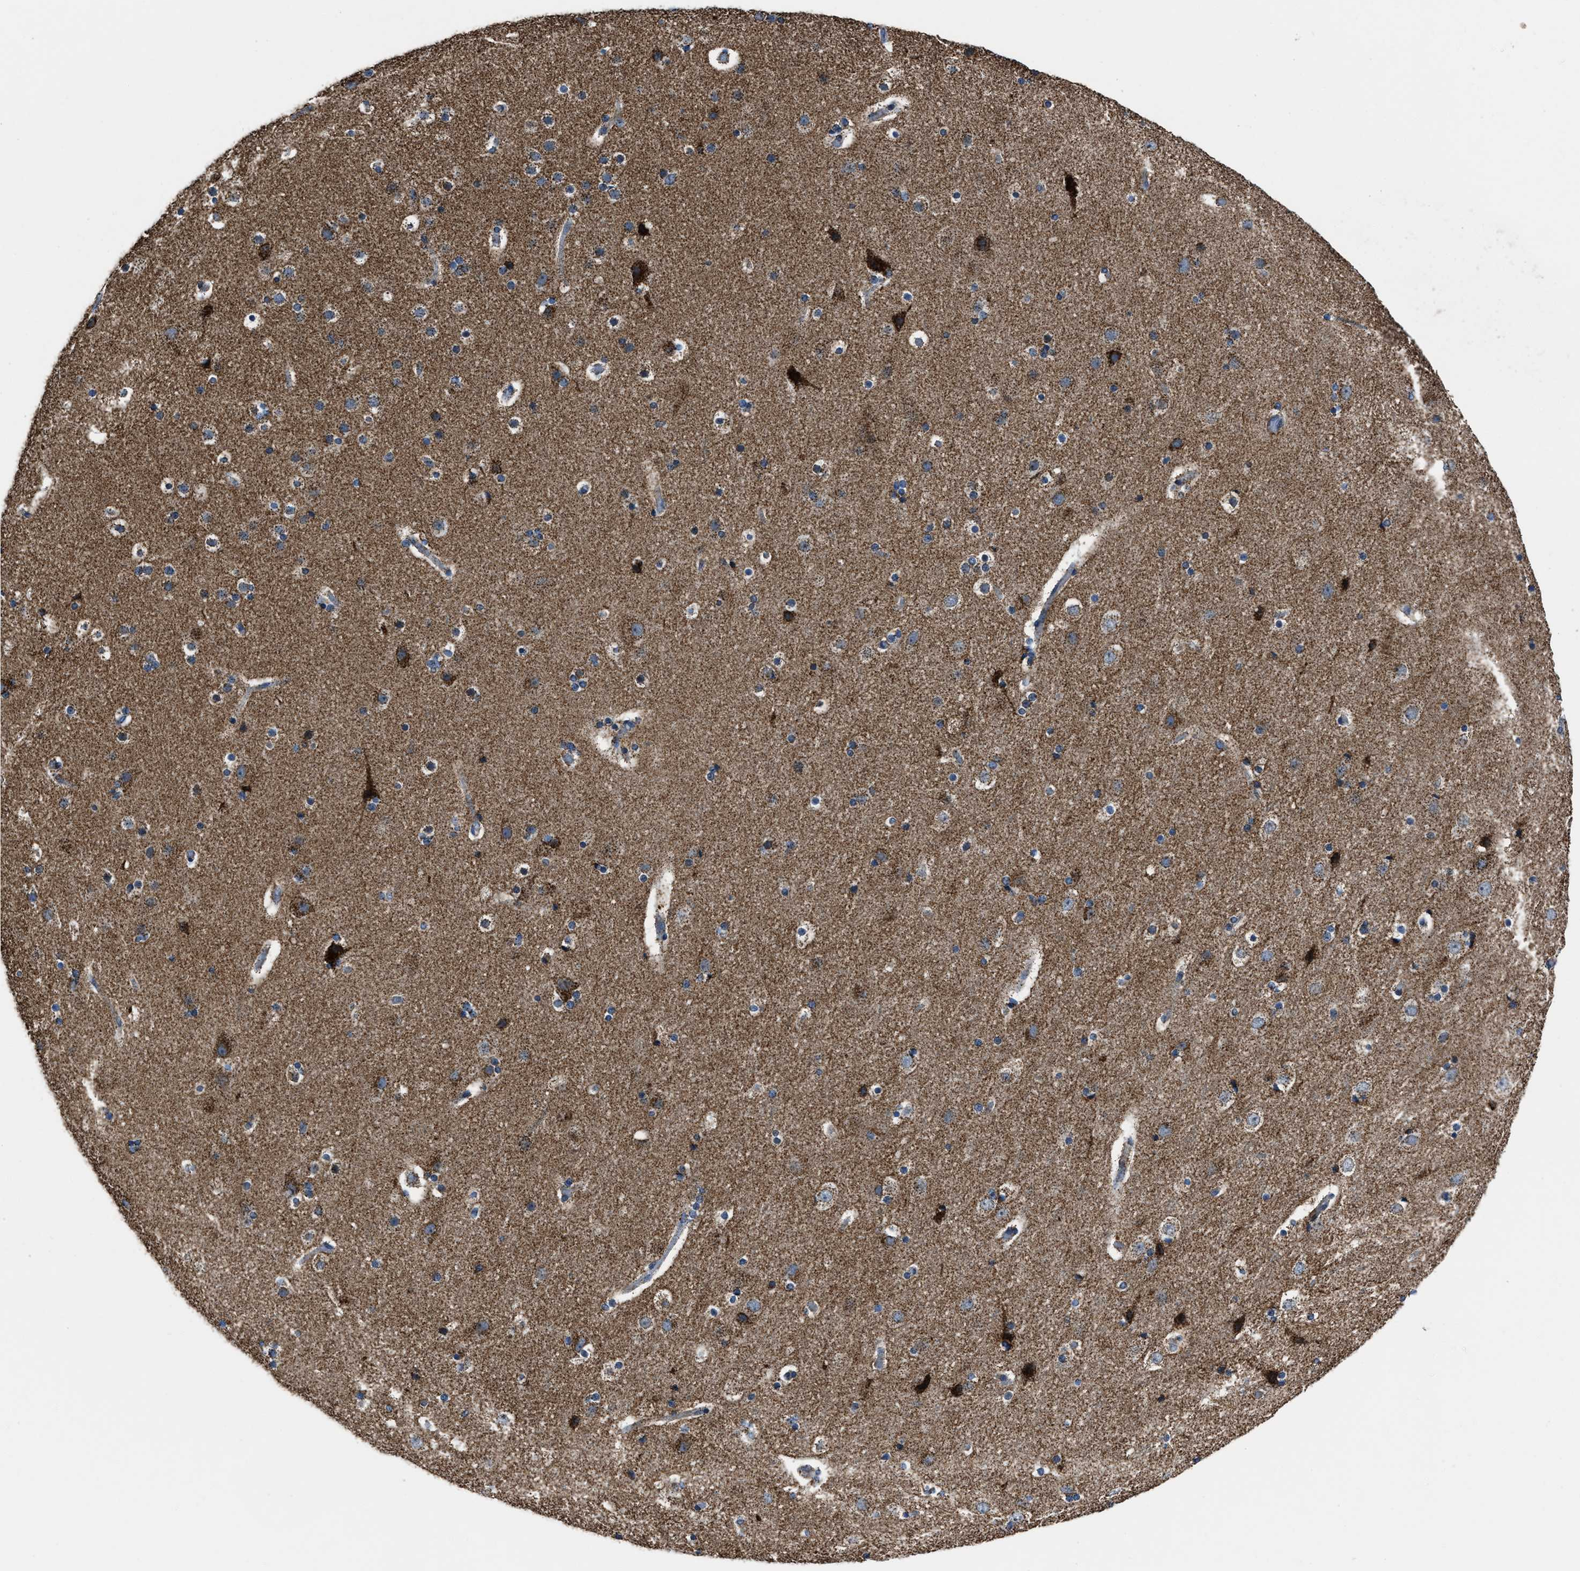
{"staining": {"intensity": "weak", "quantity": "25%-75%", "location": "cytoplasmic/membranous"}, "tissue": "cerebral cortex", "cell_type": "Endothelial cells", "image_type": "normal", "snomed": [{"axis": "morphology", "description": "Normal tissue, NOS"}, {"axis": "topography", "description": "Cerebral cortex"}], "caption": "Endothelial cells exhibit weak cytoplasmic/membranous expression in approximately 25%-75% of cells in benign cerebral cortex.", "gene": "NSD3", "patient": {"sex": "male", "age": 57}}